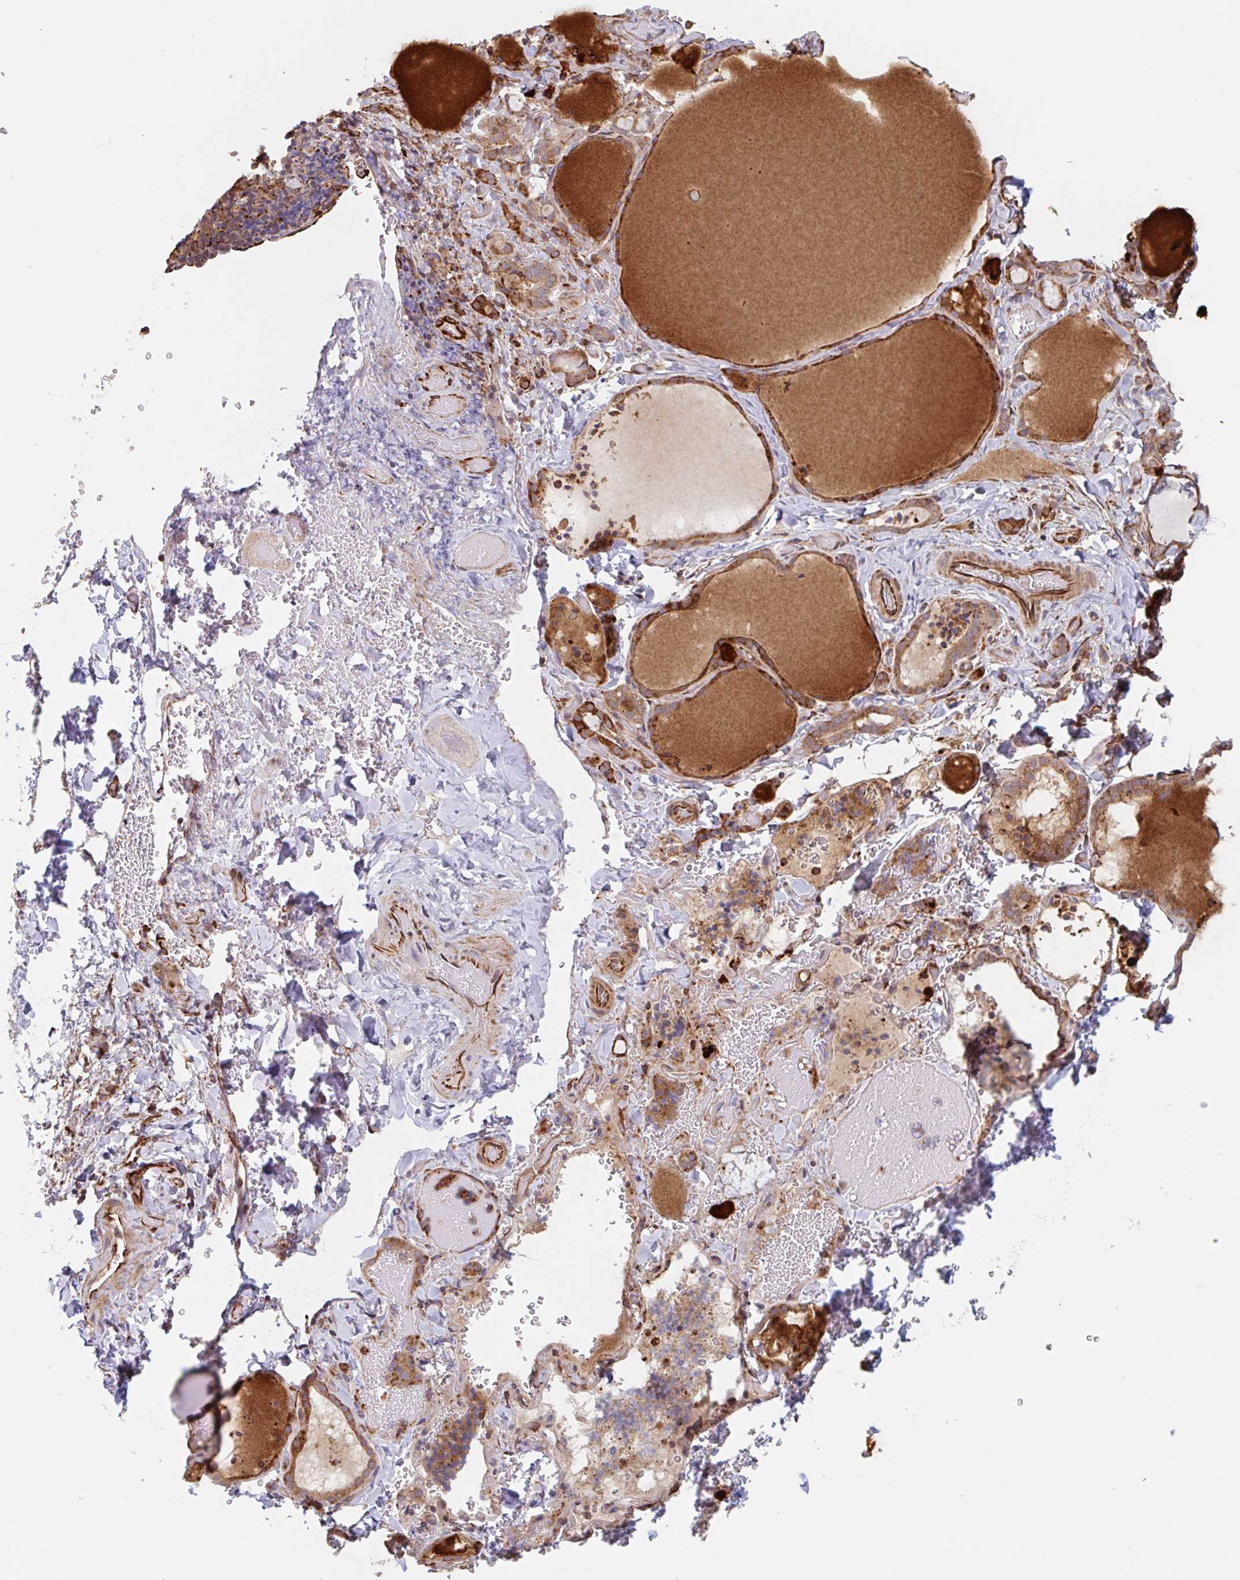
{"staining": {"intensity": "strong", "quantity": "<25%", "location": "cytoplasmic/membranous"}, "tissue": "thyroid gland", "cell_type": "Glandular cells", "image_type": "normal", "snomed": [{"axis": "morphology", "description": "Normal tissue, NOS"}, {"axis": "topography", "description": "Thyroid gland"}], "caption": "A brown stain labels strong cytoplasmic/membranous positivity of a protein in glandular cells of benign human thyroid gland. Immunohistochemistry stains the protein of interest in brown and the nuclei are stained blue.", "gene": "NUB1", "patient": {"sex": "female", "age": 22}}